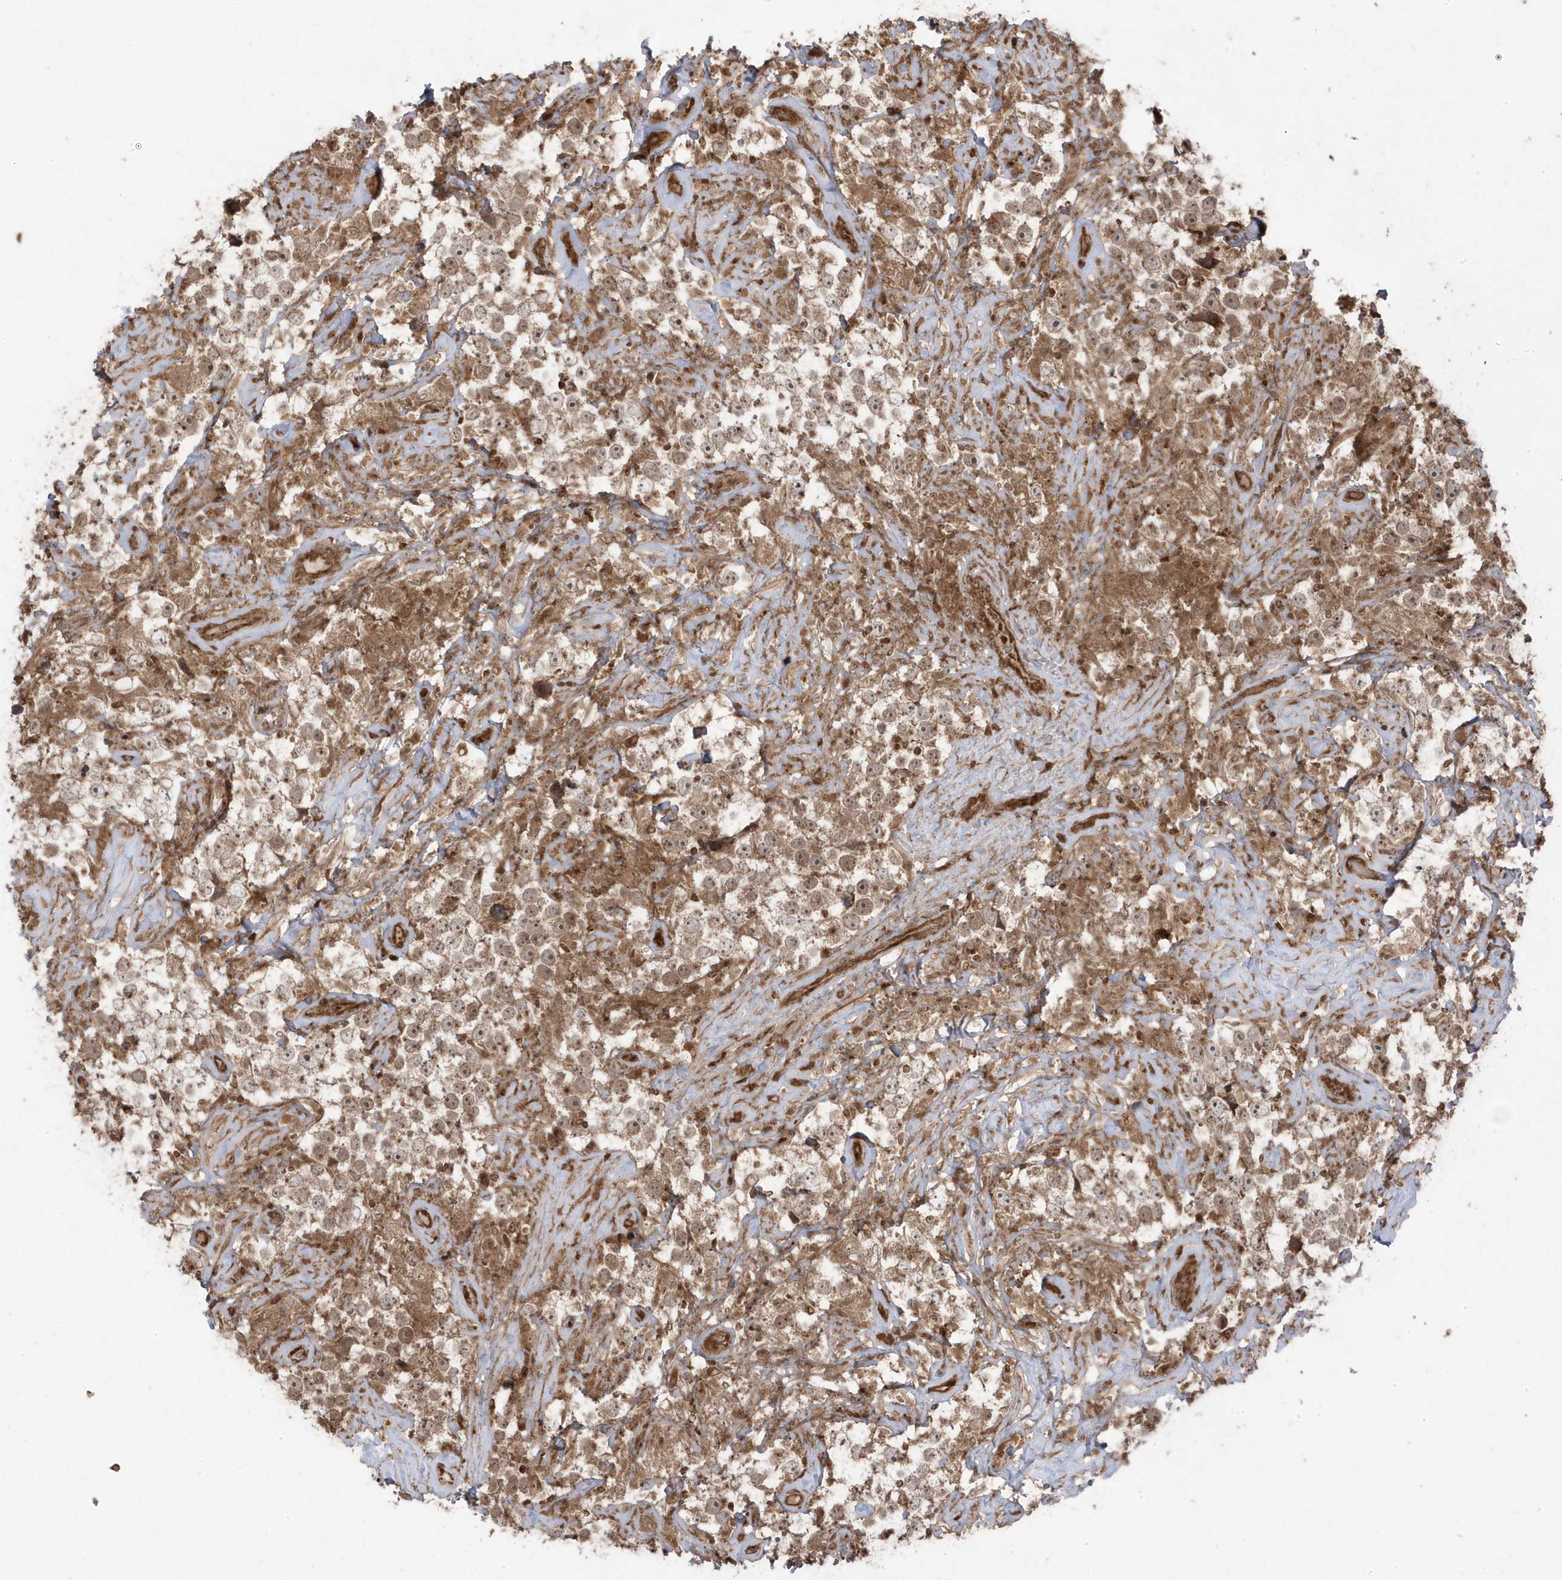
{"staining": {"intensity": "weak", "quantity": ">75%", "location": "cytoplasmic/membranous"}, "tissue": "testis cancer", "cell_type": "Tumor cells", "image_type": "cancer", "snomed": [{"axis": "morphology", "description": "Seminoma, NOS"}, {"axis": "topography", "description": "Testis"}], "caption": "Testis cancer (seminoma) was stained to show a protein in brown. There is low levels of weak cytoplasmic/membranous staining in about >75% of tumor cells.", "gene": "ASAP1", "patient": {"sex": "male", "age": 49}}